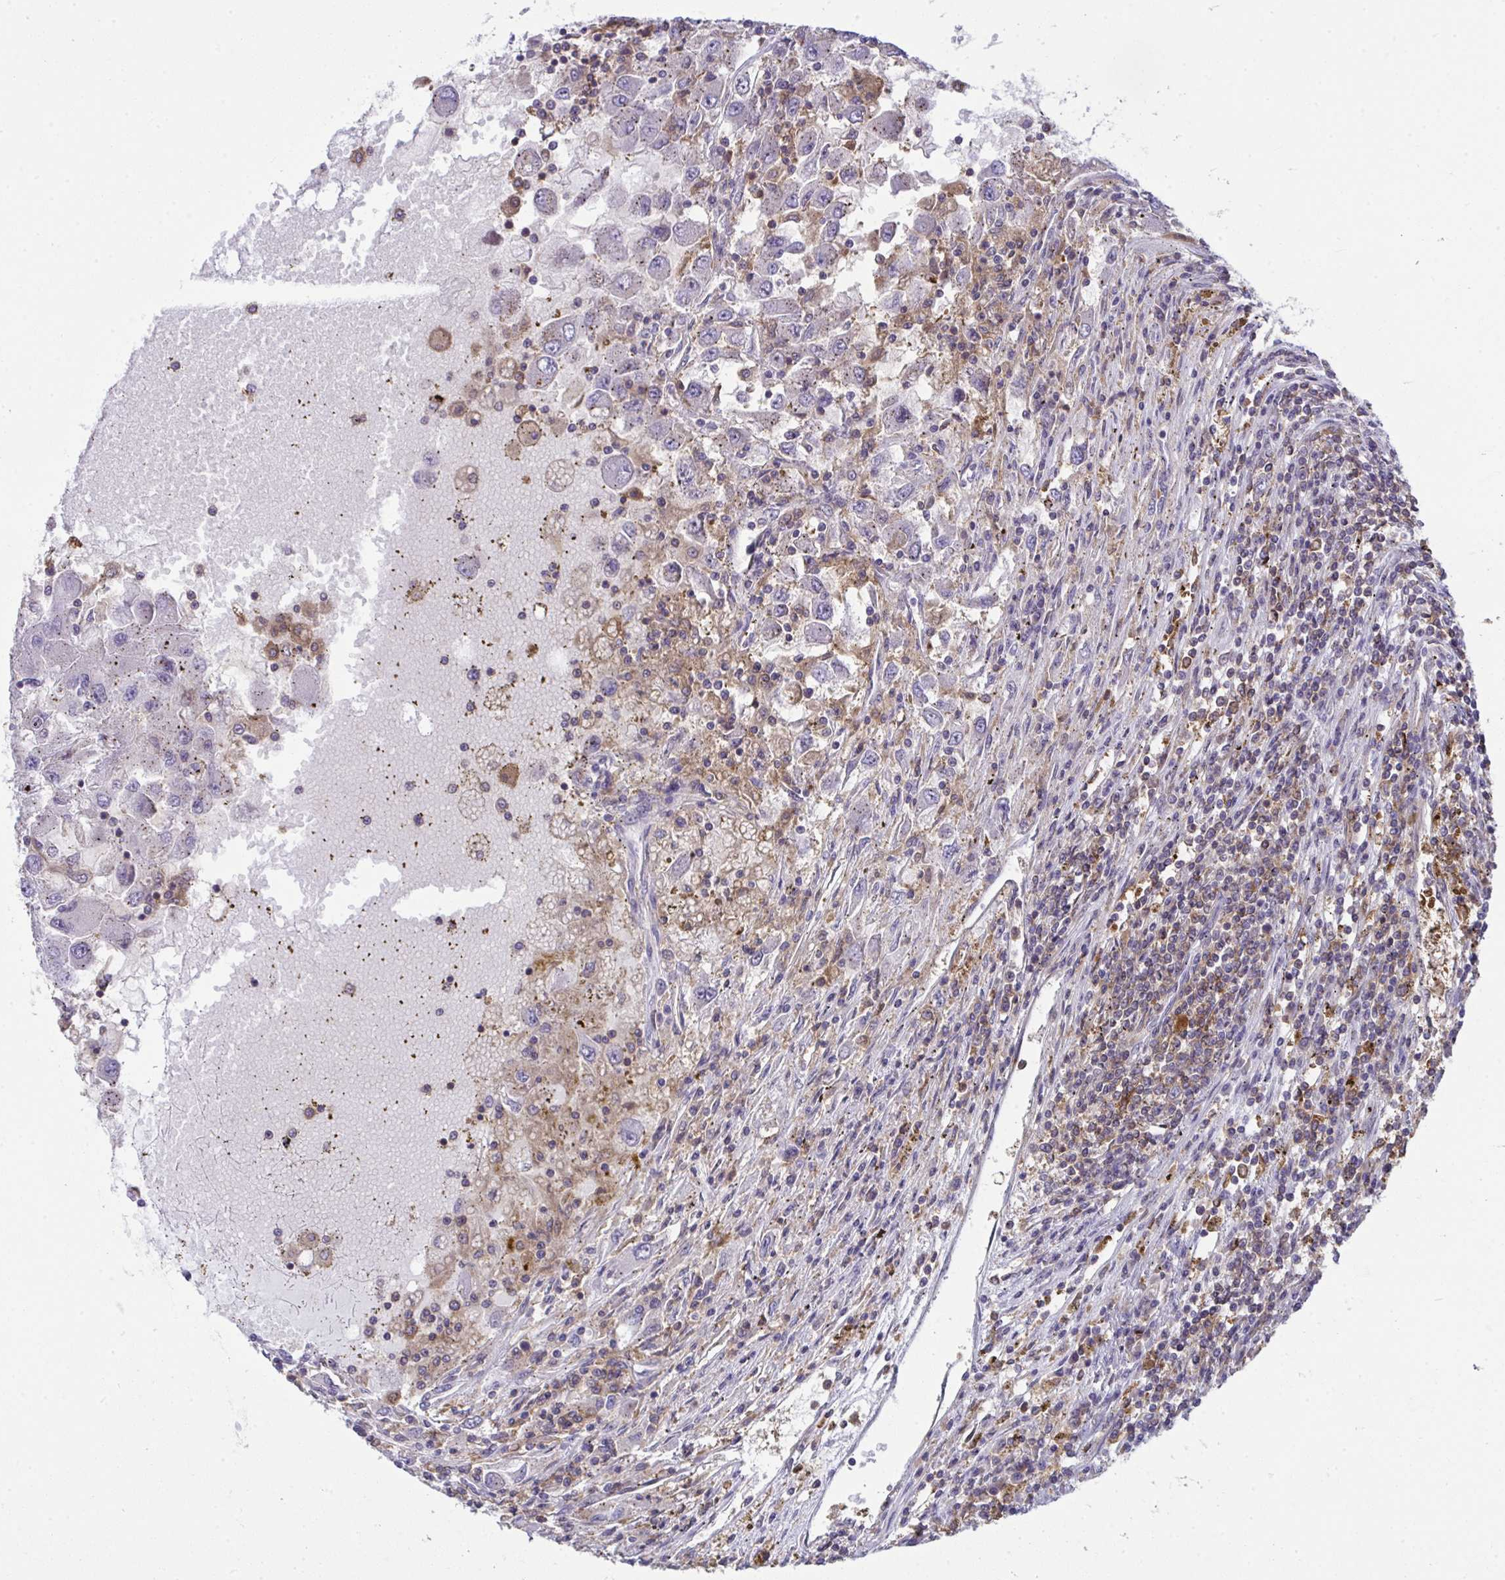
{"staining": {"intensity": "moderate", "quantity": "<25%", "location": "cytoplasmic/membranous"}, "tissue": "renal cancer", "cell_type": "Tumor cells", "image_type": "cancer", "snomed": [{"axis": "morphology", "description": "Adenocarcinoma, NOS"}, {"axis": "topography", "description": "Kidney"}], "caption": "Immunohistochemistry (DAB (3,3'-diaminobenzidine)) staining of renal cancer reveals moderate cytoplasmic/membranous protein staining in about <25% of tumor cells.", "gene": "ALDH16A1", "patient": {"sex": "female", "age": 67}}